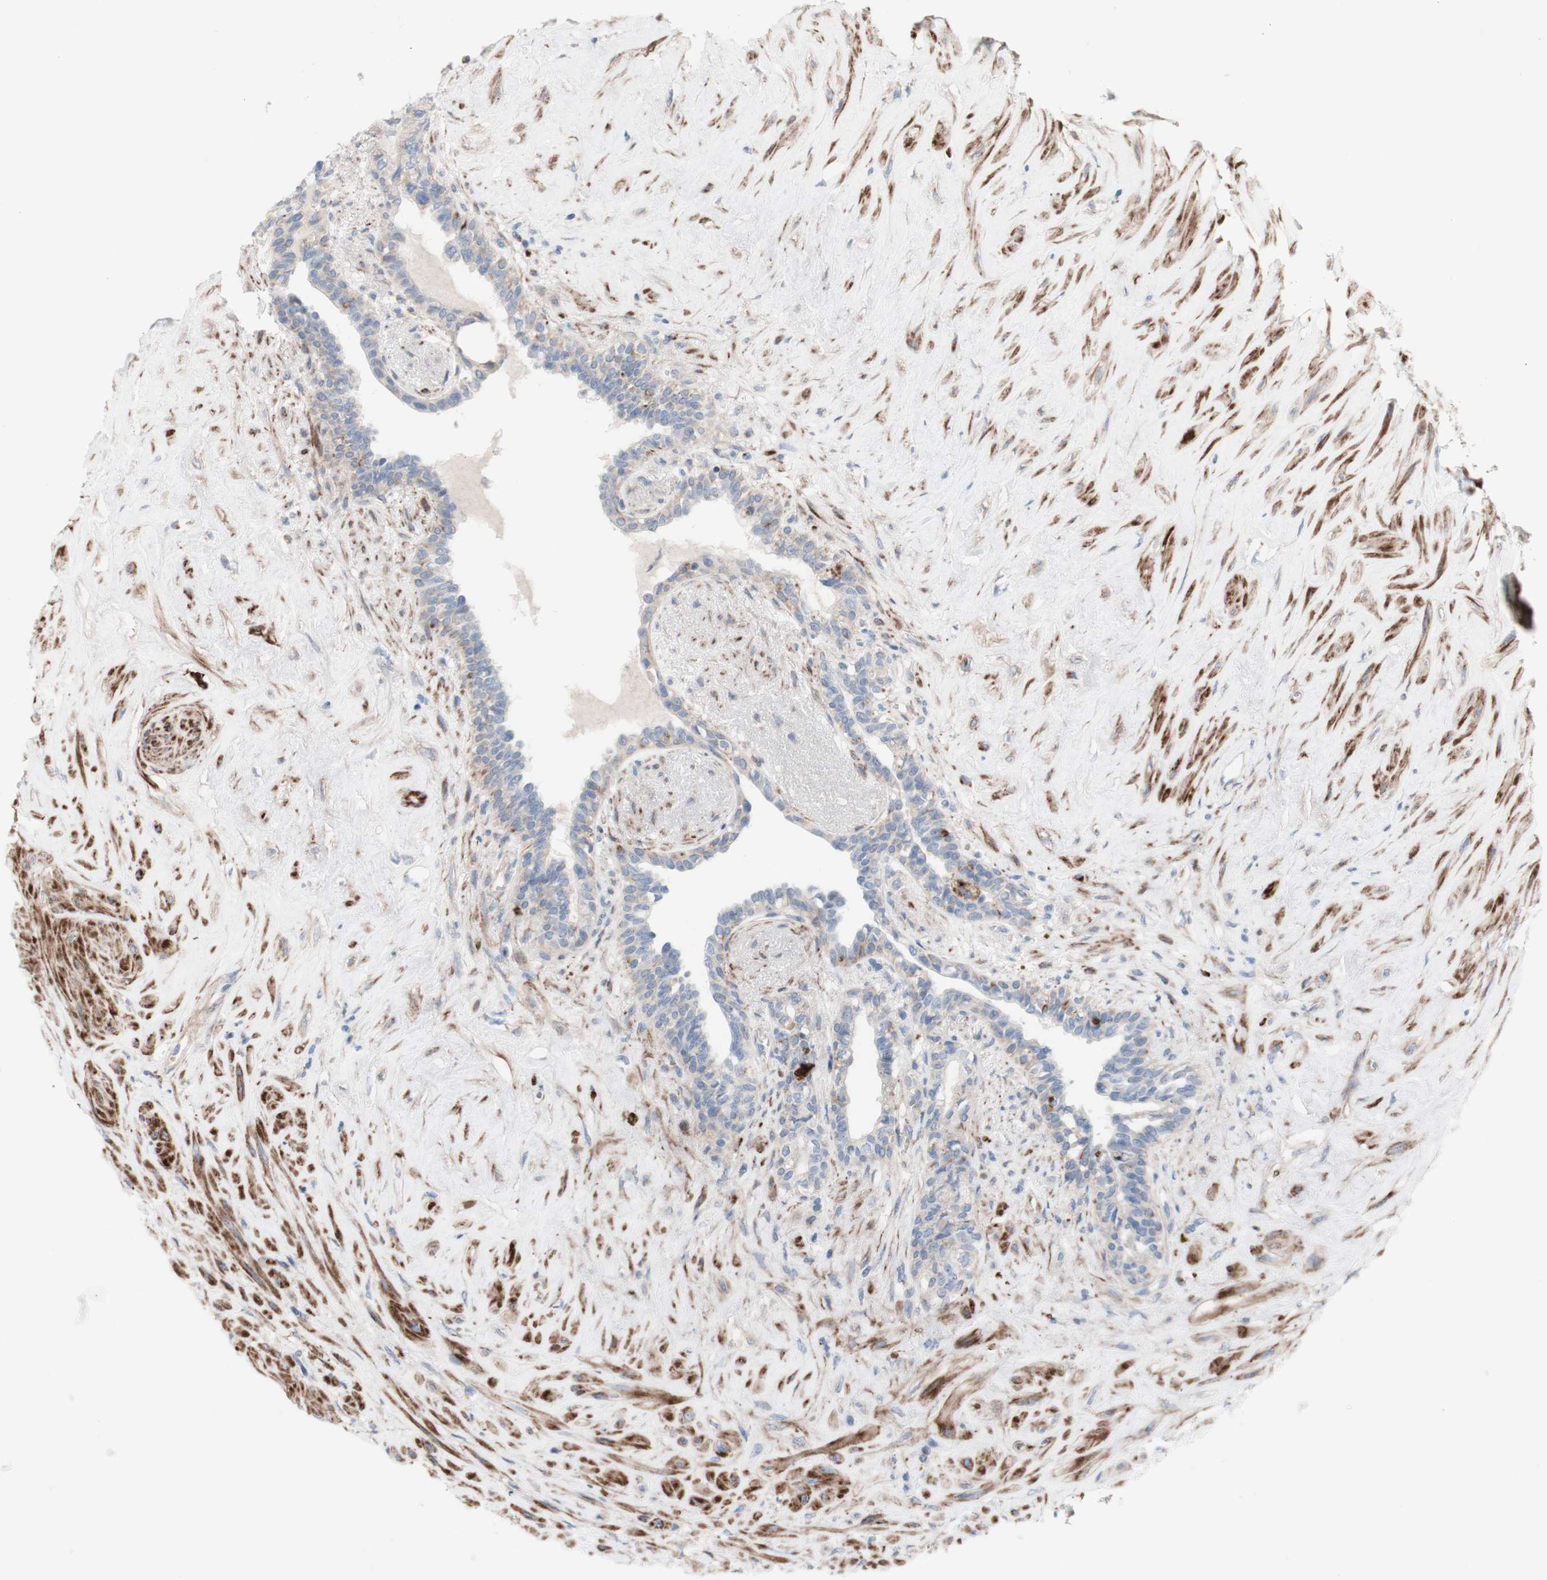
{"staining": {"intensity": "weak", "quantity": "<25%", "location": "cytoplasmic/membranous"}, "tissue": "seminal vesicle", "cell_type": "Glandular cells", "image_type": "normal", "snomed": [{"axis": "morphology", "description": "Normal tissue, NOS"}, {"axis": "topography", "description": "Seminal veicle"}], "caption": "The immunohistochemistry photomicrograph has no significant staining in glandular cells of seminal vesicle. (Stains: DAB (3,3'-diaminobenzidine) immunohistochemistry (IHC) with hematoxylin counter stain, Microscopy: brightfield microscopy at high magnification).", "gene": "AGPAT5", "patient": {"sex": "male", "age": 63}}